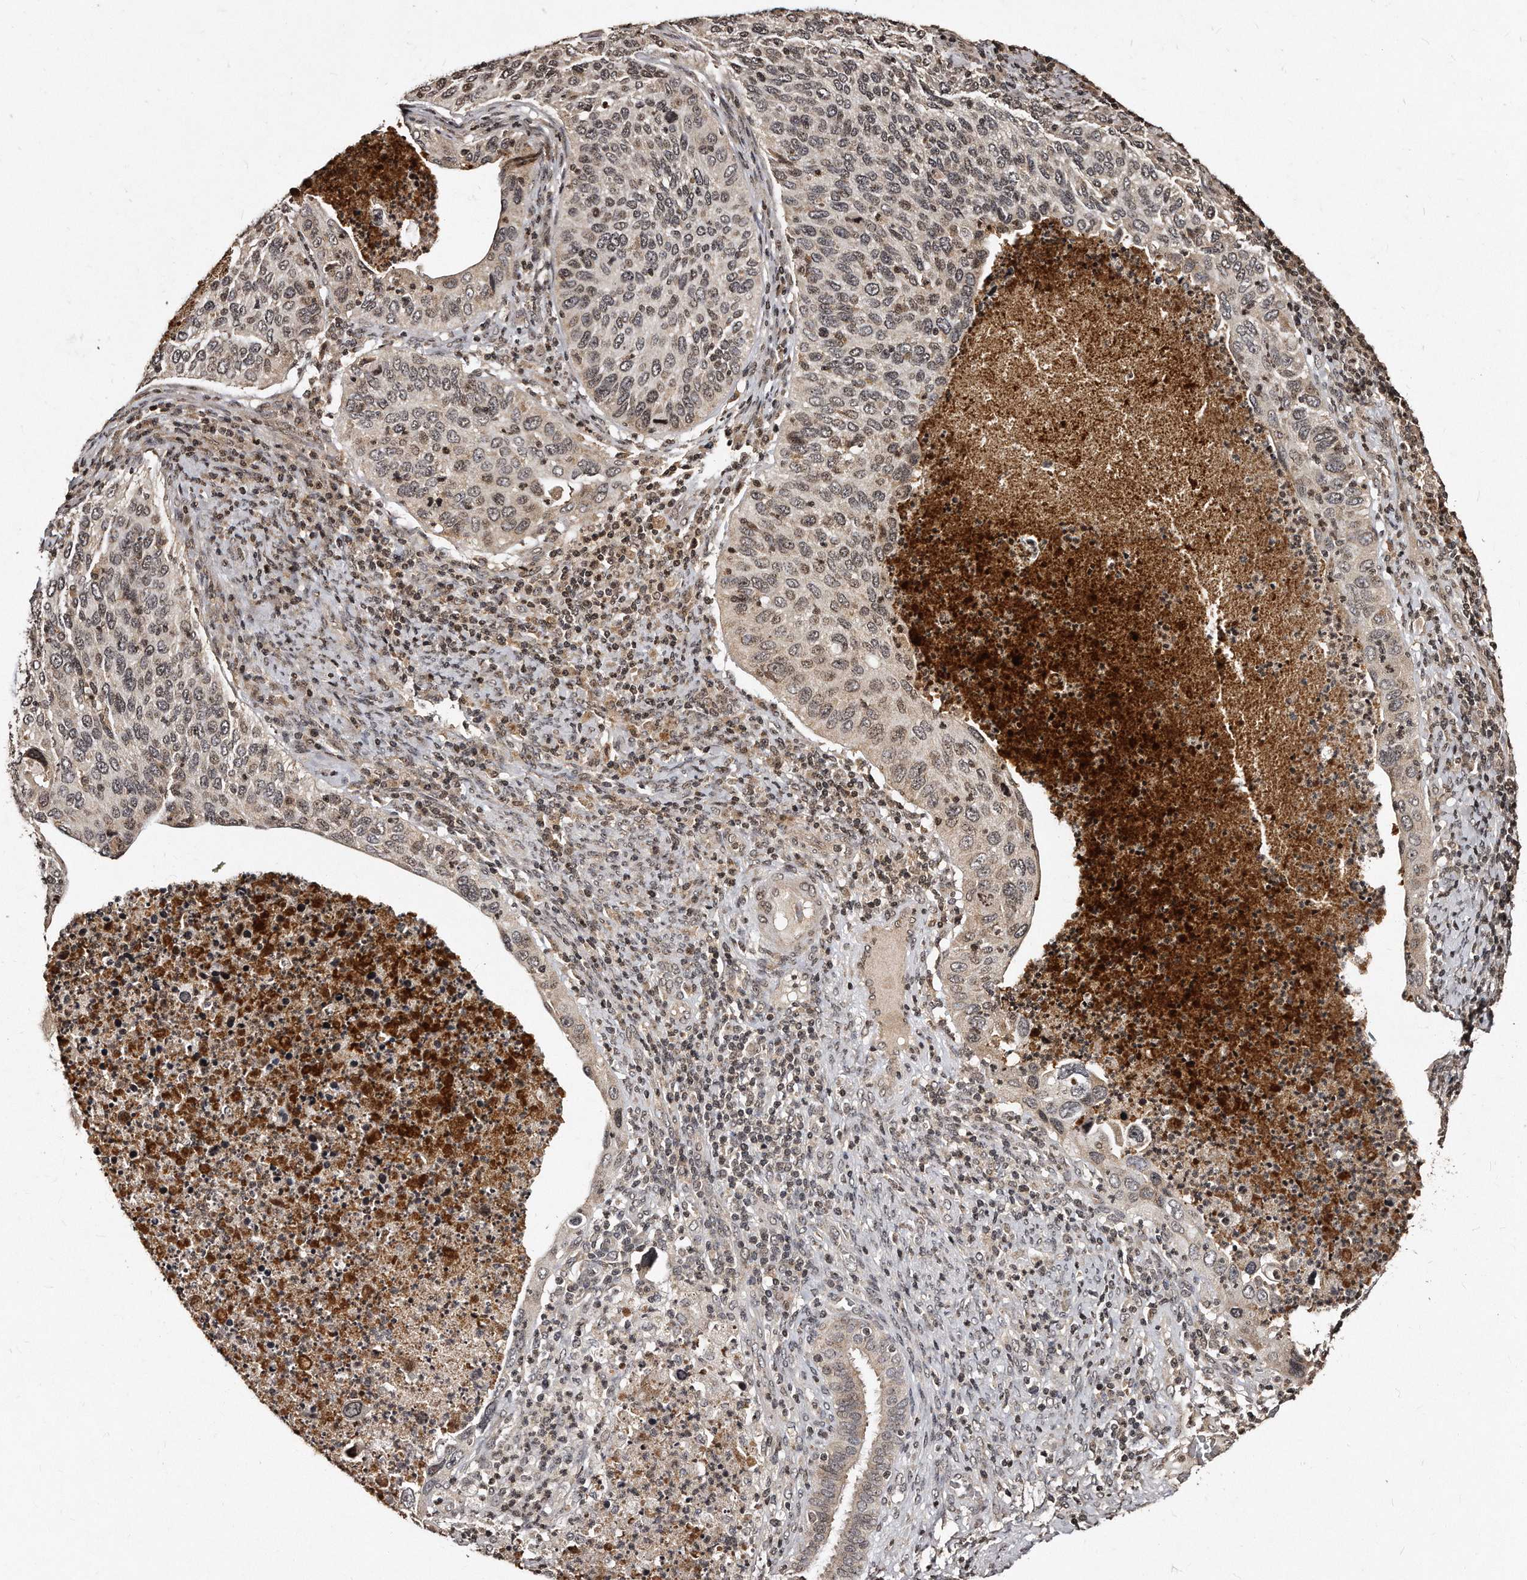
{"staining": {"intensity": "weak", "quantity": "25%-75%", "location": "cytoplasmic/membranous,nuclear"}, "tissue": "cervical cancer", "cell_type": "Tumor cells", "image_type": "cancer", "snomed": [{"axis": "morphology", "description": "Squamous cell carcinoma, NOS"}, {"axis": "topography", "description": "Cervix"}], "caption": "Cervical cancer (squamous cell carcinoma) stained for a protein (brown) exhibits weak cytoplasmic/membranous and nuclear positive expression in approximately 25%-75% of tumor cells.", "gene": "TSHR", "patient": {"sex": "female", "age": 38}}